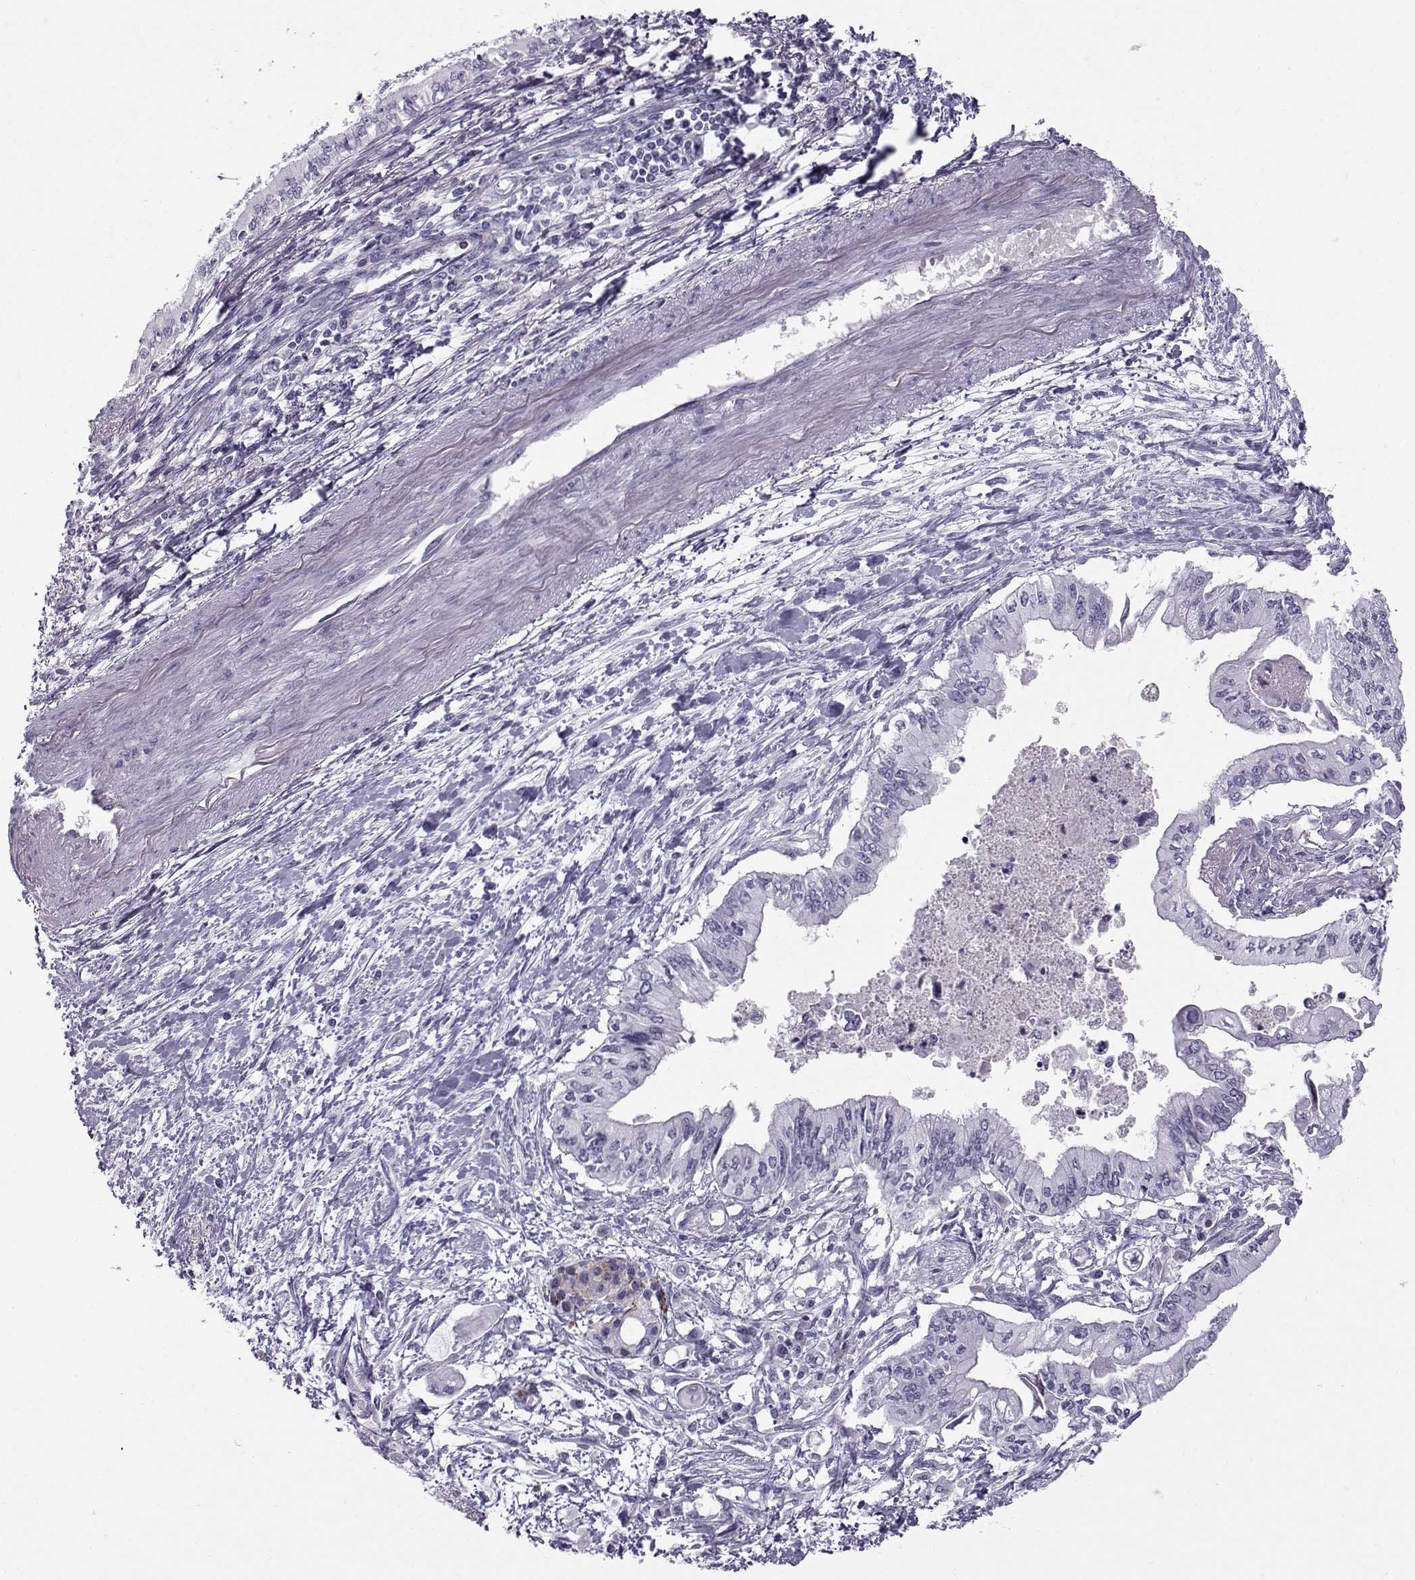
{"staining": {"intensity": "negative", "quantity": "none", "location": "none"}, "tissue": "pancreatic cancer", "cell_type": "Tumor cells", "image_type": "cancer", "snomed": [{"axis": "morphology", "description": "Adenocarcinoma, NOS"}, {"axis": "topography", "description": "Pancreas"}], "caption": "This is an immunohistochemistry (IHC) micrograph of pancreatic adenocarcinoma. There is no expression in tumor cells.", "gene": "DMRT3", "patient": {"sex": "female", "age": 61}}